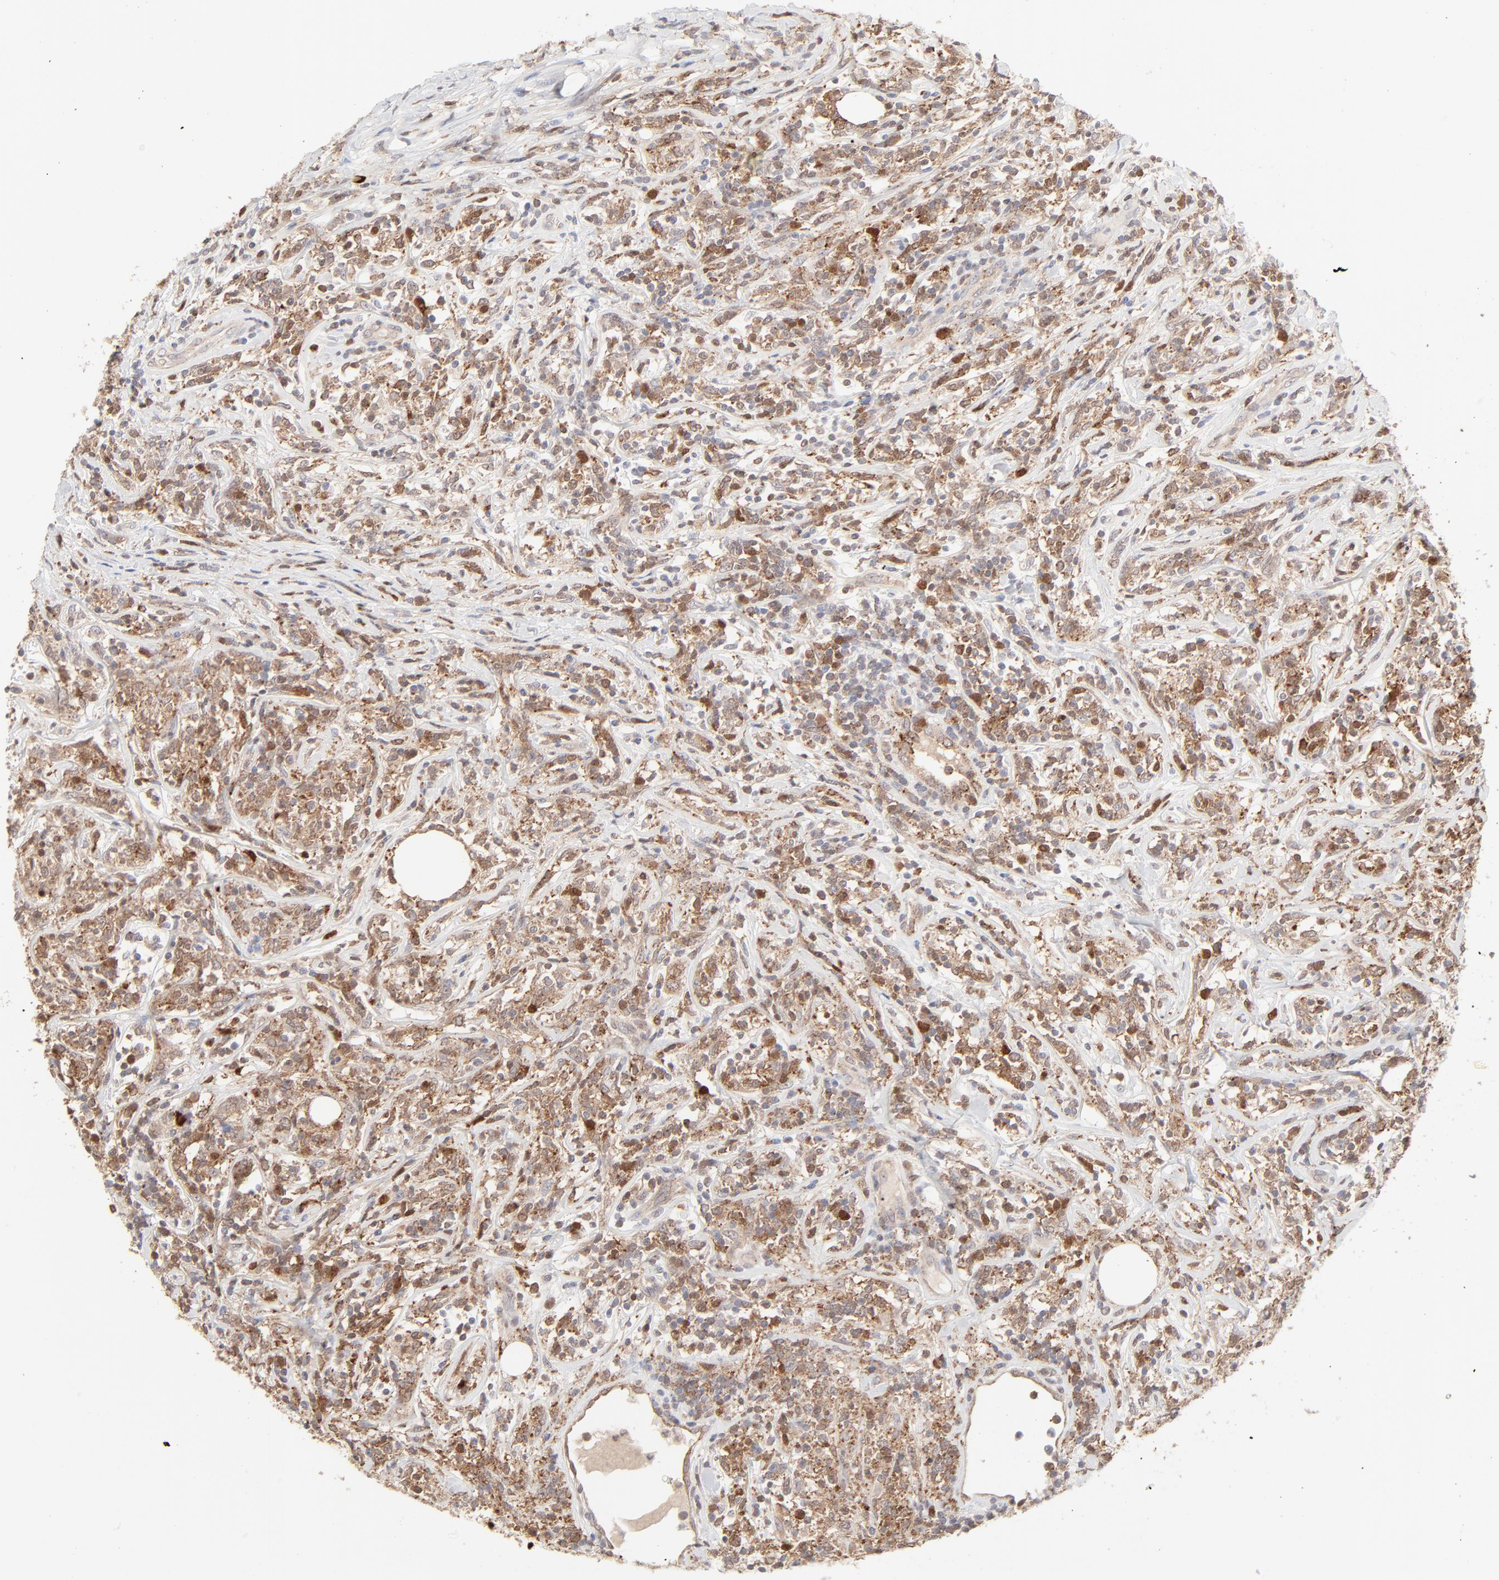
{"staining": {"intensity": "moderate", "quantity": "<25%", "location": "cytoplasmic/membranous"}, "tissue": "lymphoma", "cell_type": "Tumor cells", "image_type": "cancer", "snomed": [{"axis": "morphology", "description": "Malignant lymphoma, non-Hodgkin's type, High grade"}, {"axis": "topography", "description": "Lymph node"}], "caption": "DAB immunohistochemical staining of lymphoma shows moderate cytoplasmic/membranous protein positivity in approximately <25% of tumor cells. The staining is performed using DAB brown chromogen to label protein expression. The nuclei are counter-stained blue using hematoxylin.", "gene": "CDK6", "patient": {"sex": "female", "age": 84}}